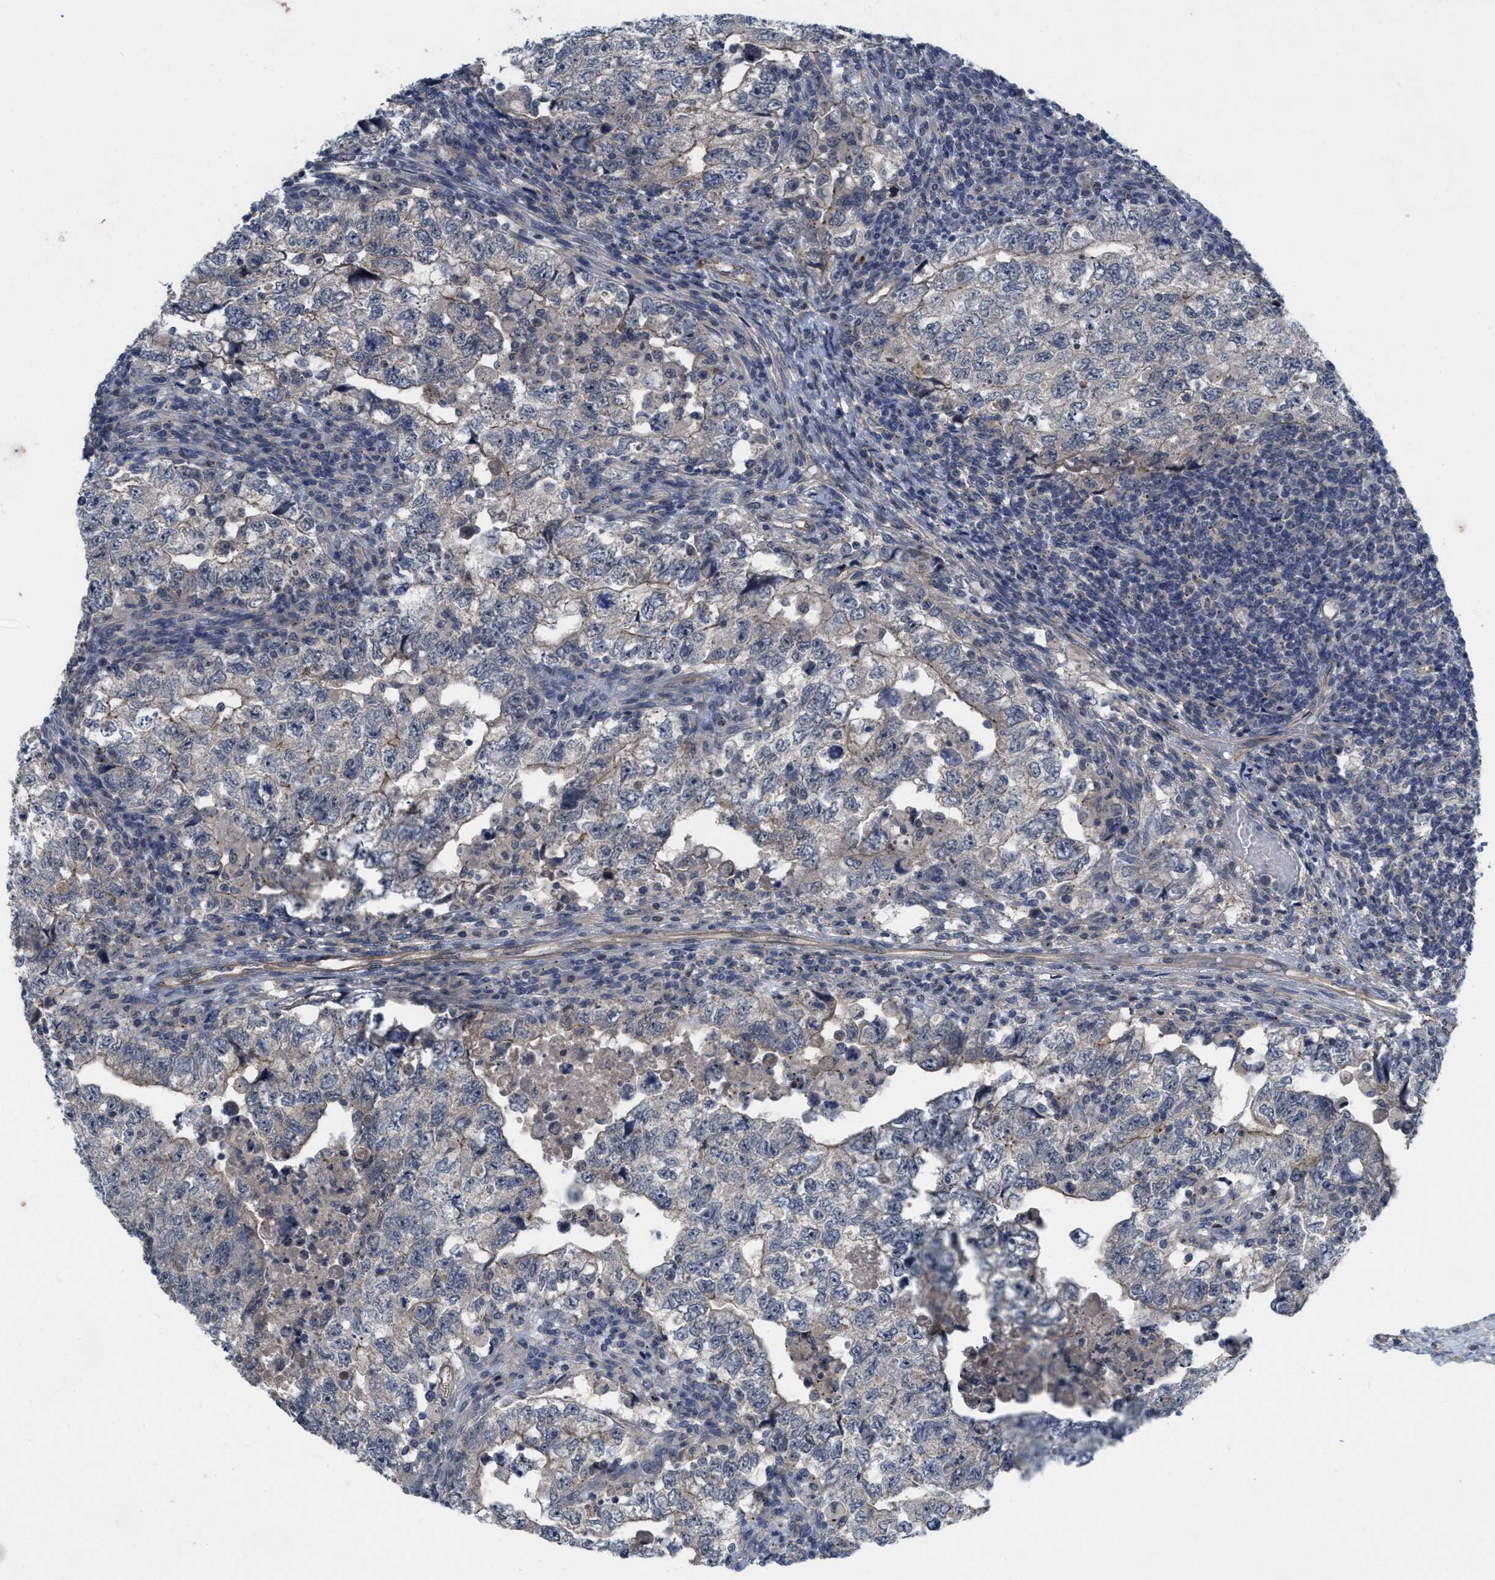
{"staining": {"intensity": "weak", "quantity": "<25%", "location": "cytoplasmic/membranous"}, "tissue": "testis cancer", "cell_type": "Tumor cells", "image_type": "cancer", "snomed": [{"axis": "morphology", "description": "Carcinoma, Embryonal, NOS"}, {"axis": "topography", "description": "Testis"}], "caption": "Human testis embryonal carcinoma stained for a protein using immunohistochemistry (IHC) exhibits no expression in tumor cells.", "gene": "ARHGEF26", "patient": {"sex": "male", "age": 36}}